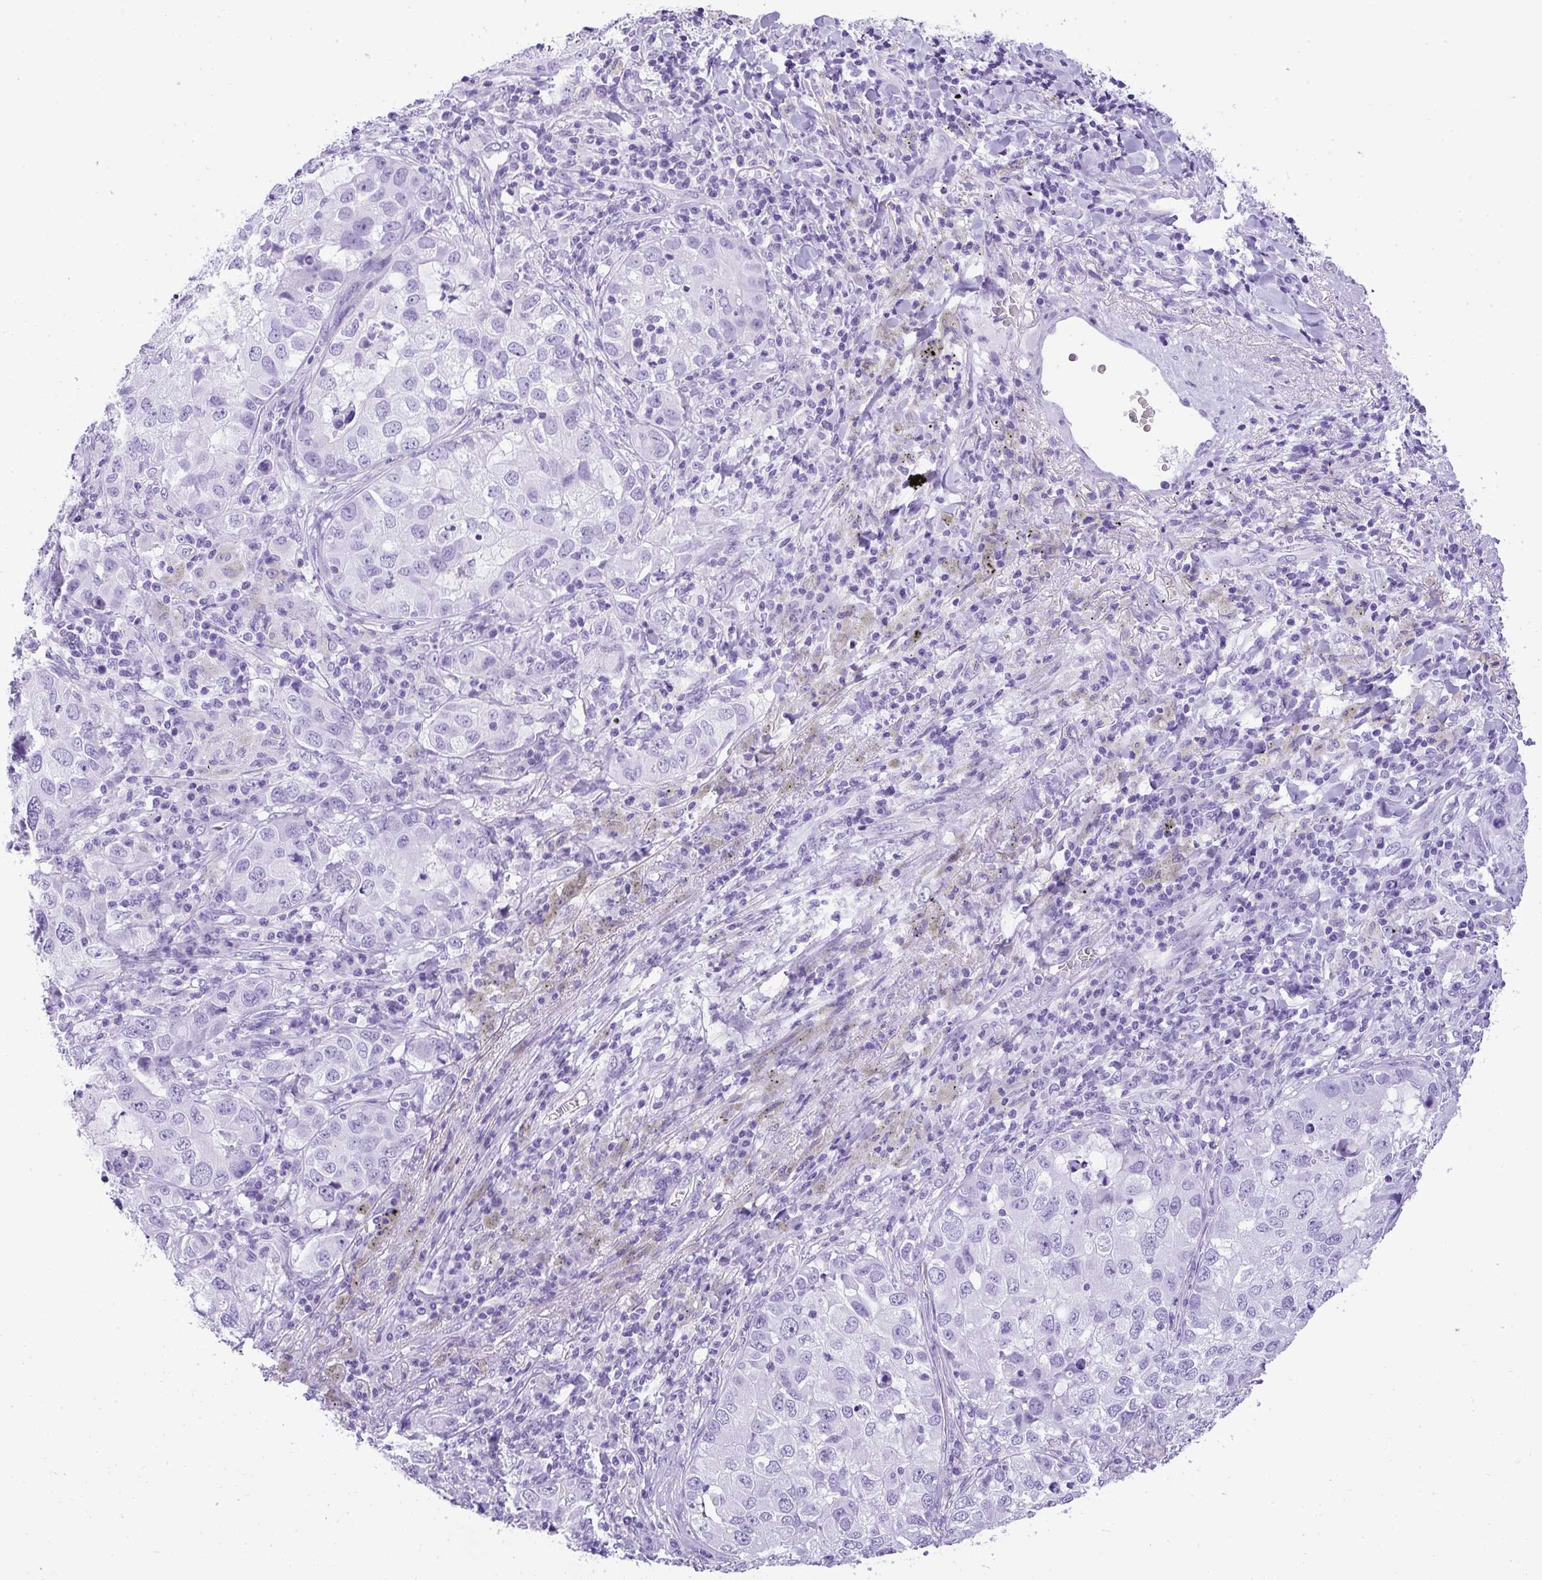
{"staining": {"intensity": "negative", "quantity": "none", "location": "none"}, "tissue": "lung cancer", "cell_type": "Tumor cells", "image_type": "cancer", "snomed": [{"axis": "morphology", "description": "Normal morphology"}, {"axis": "morphology", "description": "Adenocarcinoma, NOS"}, {"axis": "topography", "description": "Lymph node"}, {"axis": "topography", "description": "Lung"}], "caption": "Lung cancer (adenocarcinoma) was stained to show a protein in brown. There is no significant positivity in tumor cells. (Stains: DAB (3,3'-diaminobenzidine) immunohistochemistry (IHC) with hematoxylin counter stain, Microscopy: brightfield microscopy at high magnification).", "gene": "AVIL", "patient": {"sex": "female", "age": 51}}